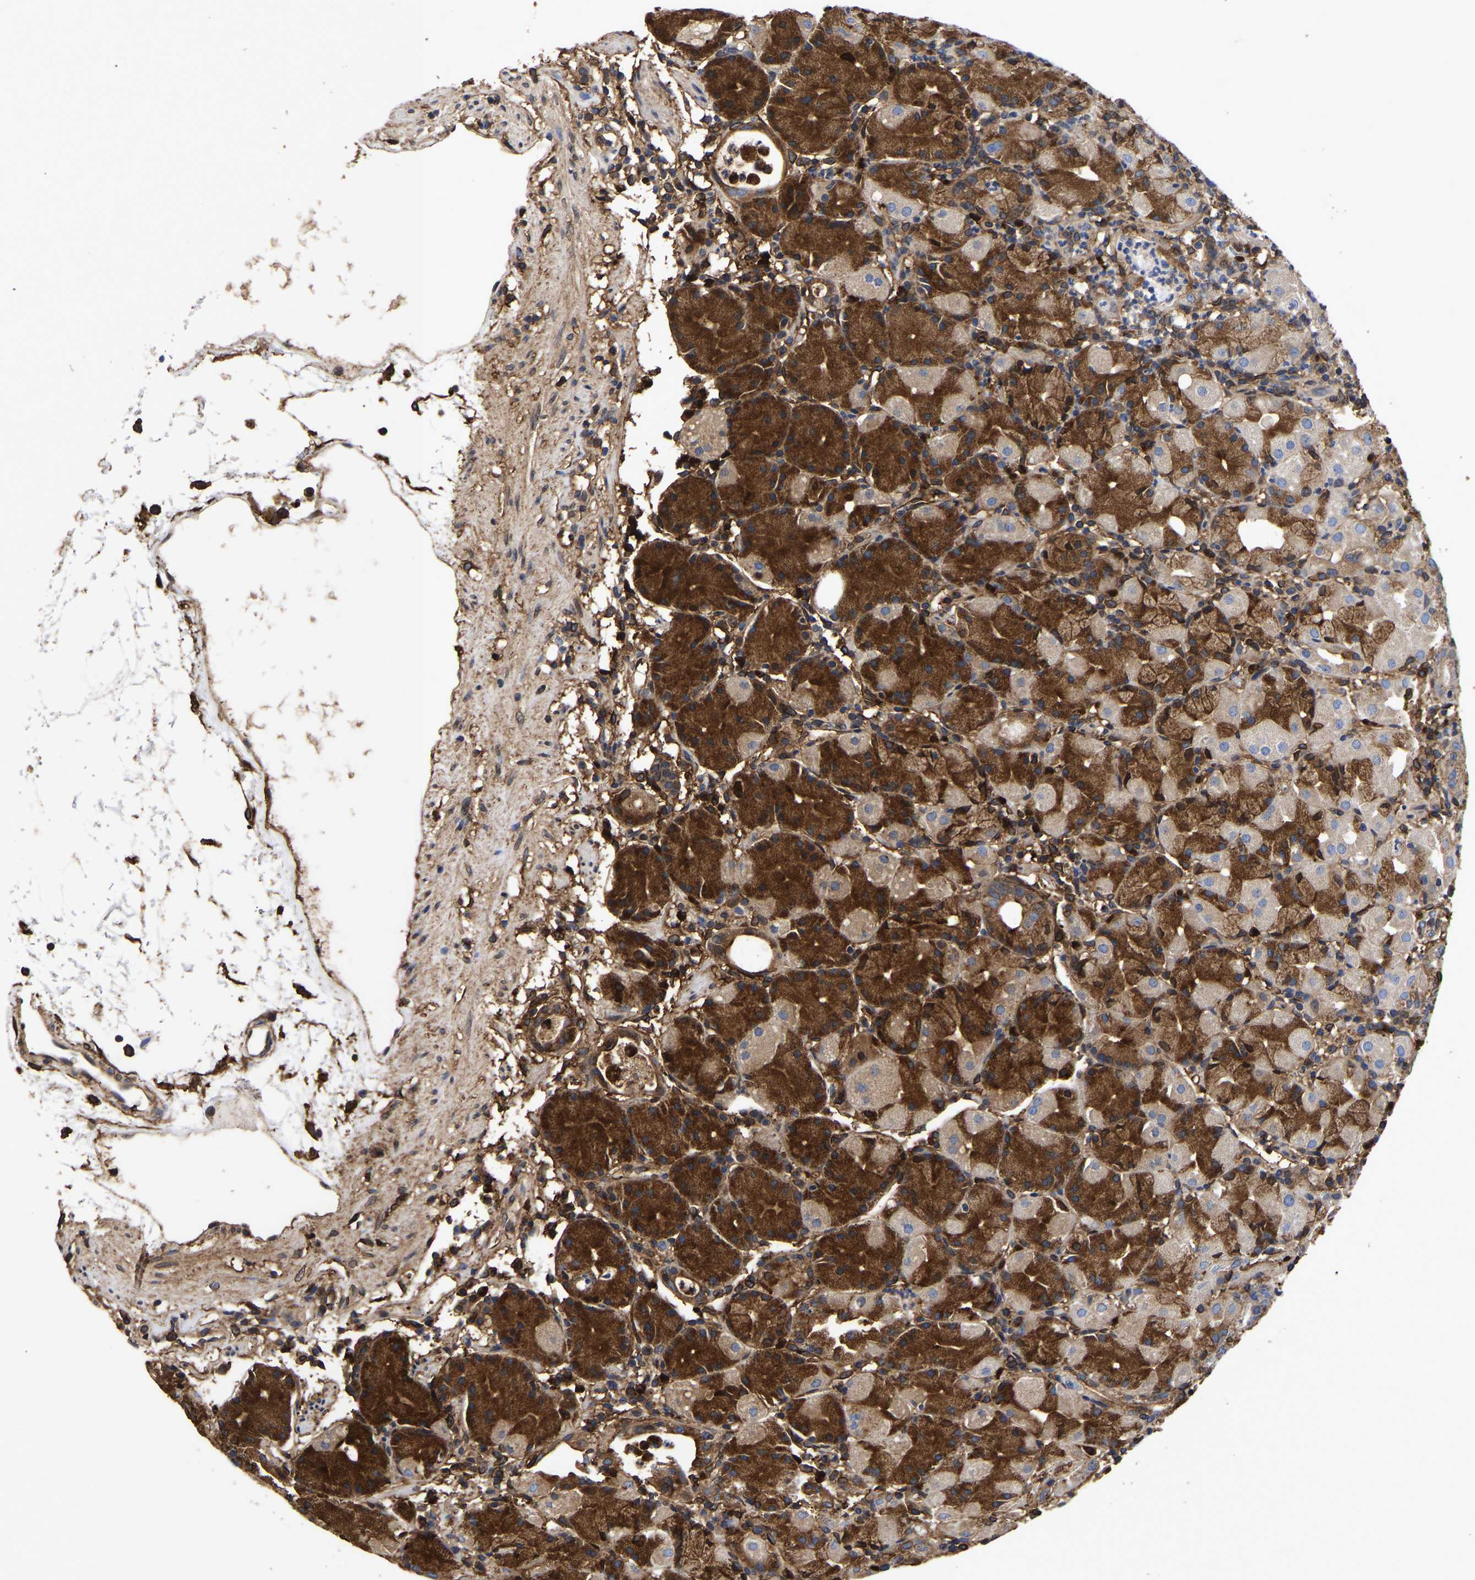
{"staining": {"intensity": "strong", "quantity": "25%-75%", "location": "cytoplasmic/membranous"}, "tissue": "stomach", "cell_type": "Glandular cells", "image_type": "normal", "snomed": [{"axis": "morphology", "description": "Normal tissue, NOS"}, {"axis": "topography", "description": "Stomach"}, {"axis": "topography", "description": "Stomach, lower"}], "caption": "Stomach stained with immunohistochemistry shows strong cytoplasmic/membranous staining in approximately 25%-75% of glandular cells.", "gene": "LIF", "patient": {"sex": "female", "age": 75}}